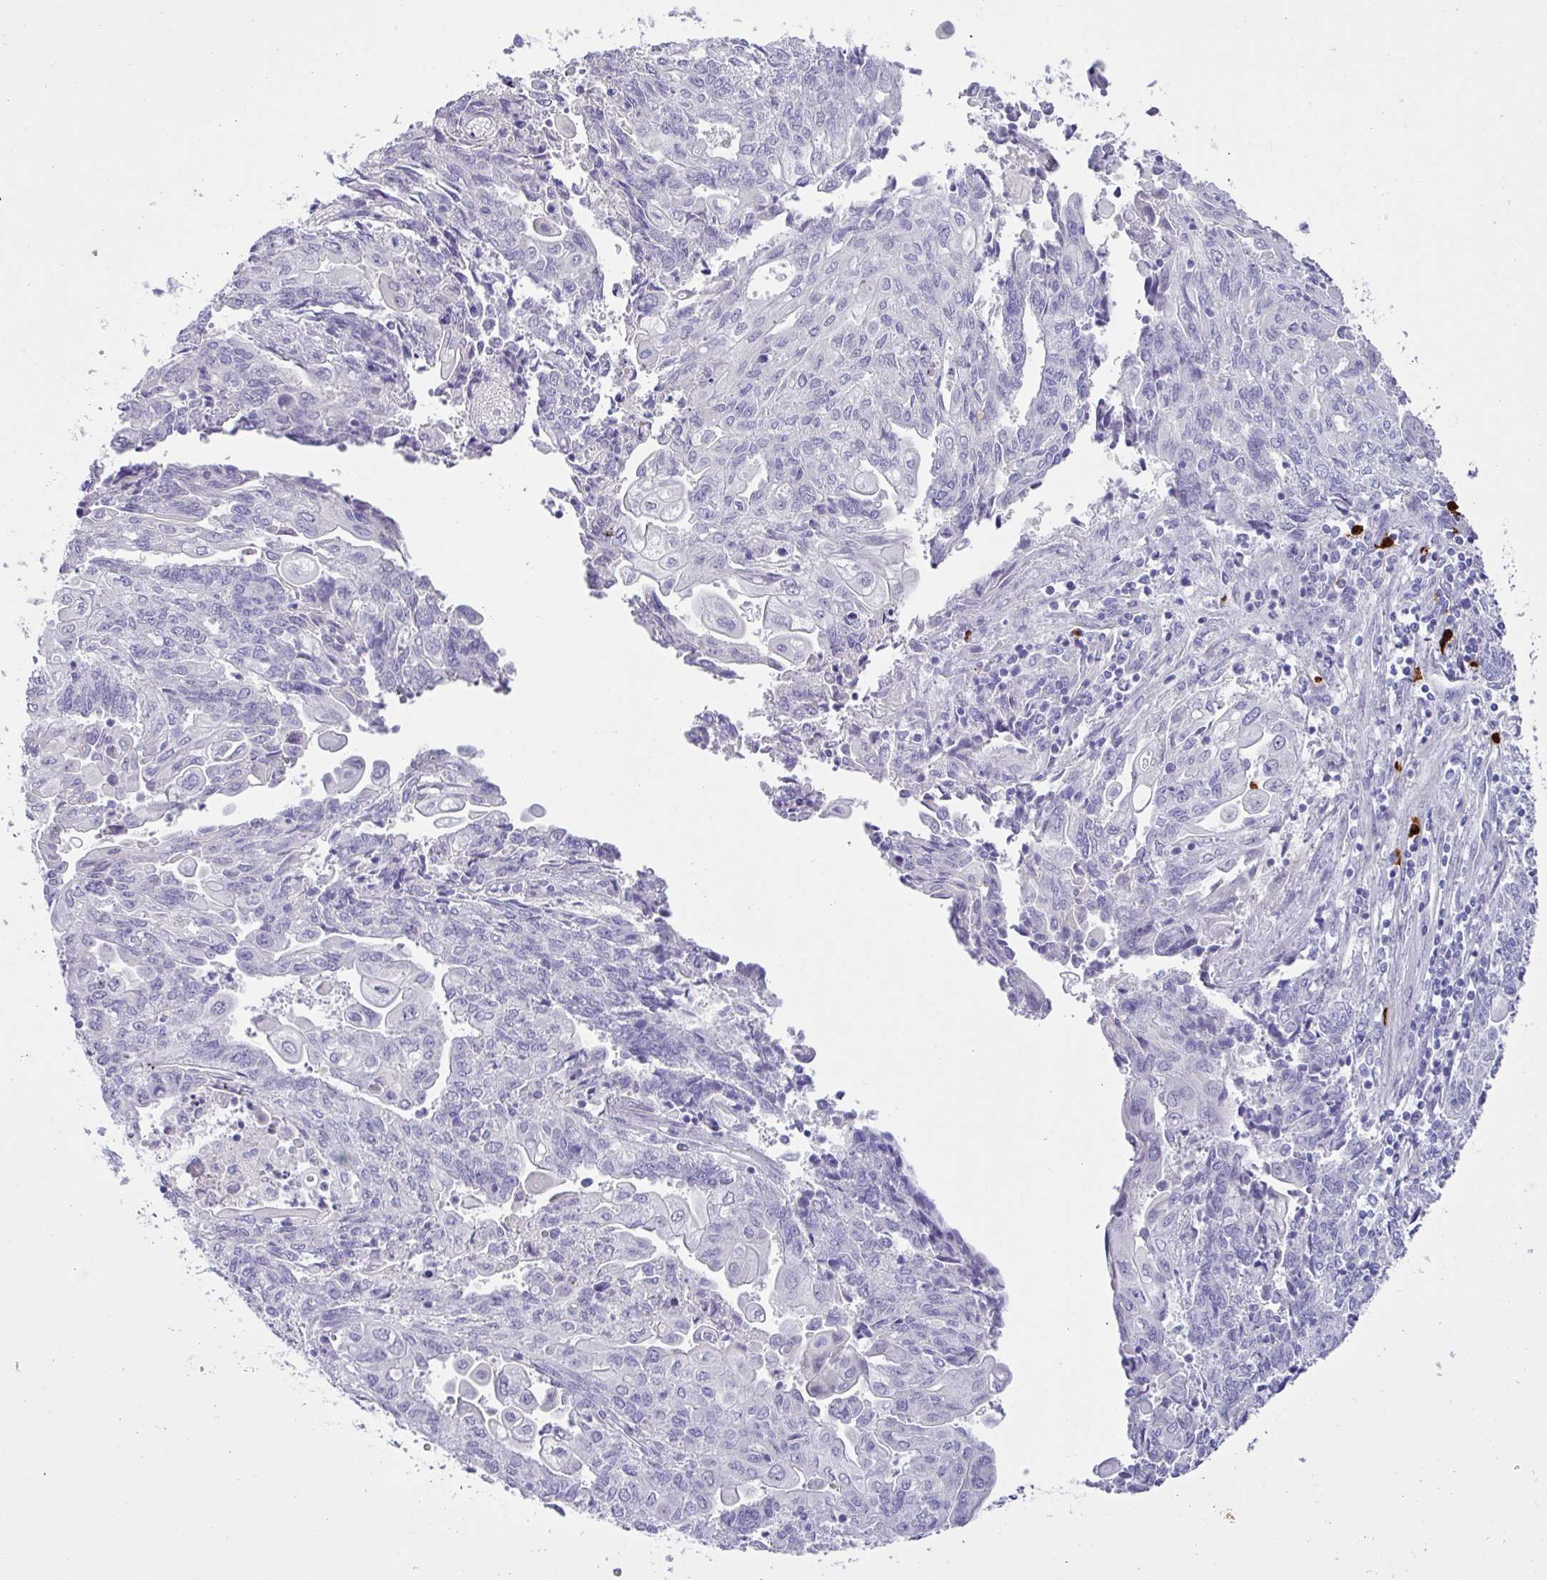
{"staining": {"intensity": "negative", "quantity": "none", "location": "none"}, "tissue": "endometrial cancer", "cell_type": "Tumor cells", "image_type": "cancer", "snomed": [{"axis": "morphology", "description": "Adenocarcinoma, NOS"}, {"axis": "topography", "description": "Endometrium"}], "caption": "DAB immunohistochemical staining of endometrial adenocarcinoma shows no significant staining in tumor cells.", "gene": "MRM2", "patient": {"sex": "female", "age": 54}}